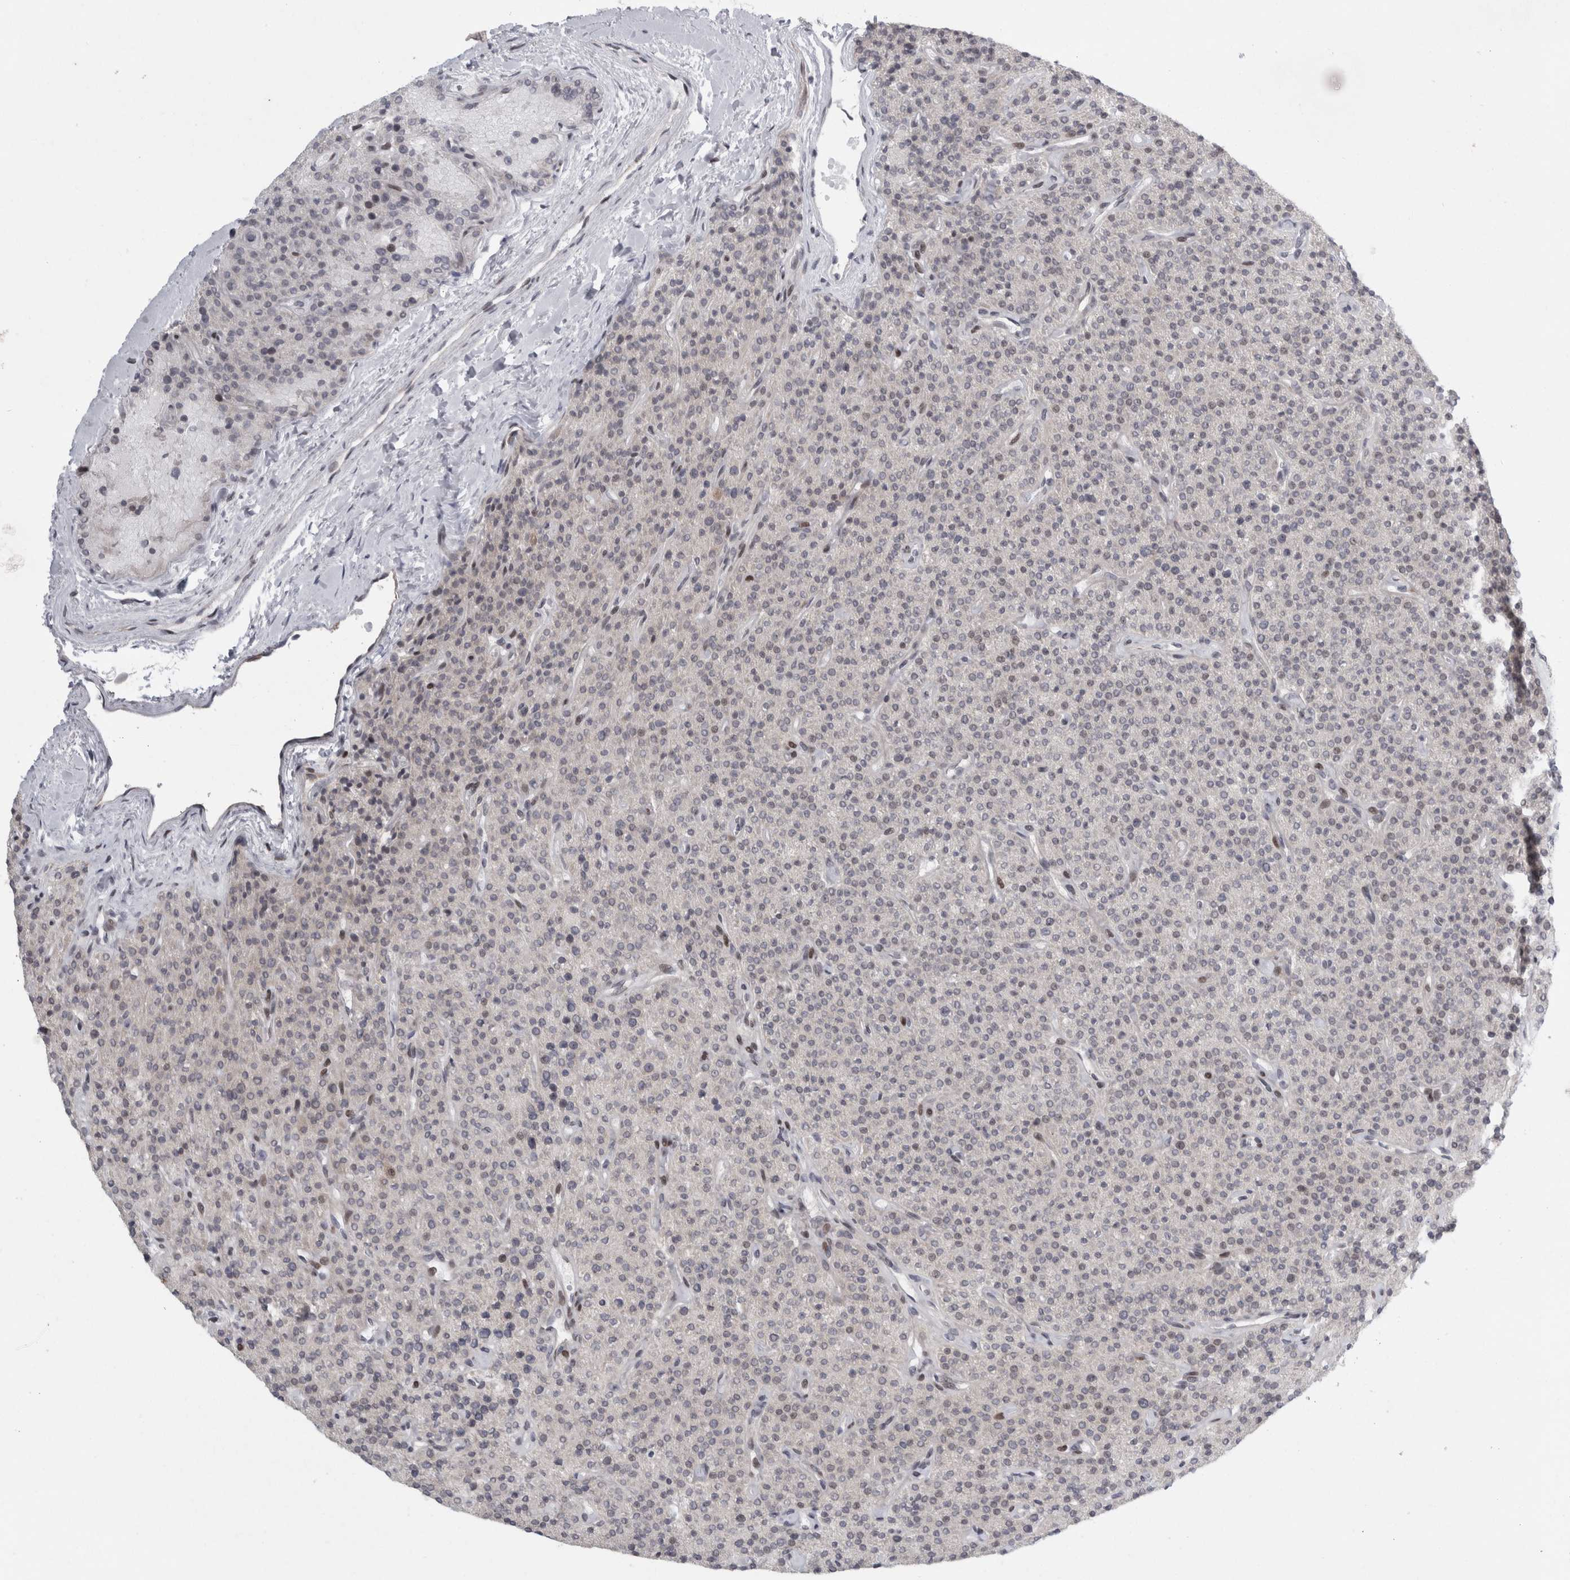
{"staining": {"intensity": "moderate", "quantity": "<25%", "location": "cytoplasmic/membranous"}, "tissue": "parathyroid gland", "cell_type": "Glandular cells", "image_type": "normal", "snomed": [{"axis": "morphology", "description": "Normal tissue, NOS"}, {"axis": "topography", "description": "Parathyroid gland"}], "caption": "DAB (3,3'-diaminobenzidine) immunohistochemical staining of normal parathyroid gland displays moderate cytoplasmic/membranous protein positivity in about <25% of glandular cells.", "gene": "UTP25", "patient": {"sex": "male", "age": 46}}